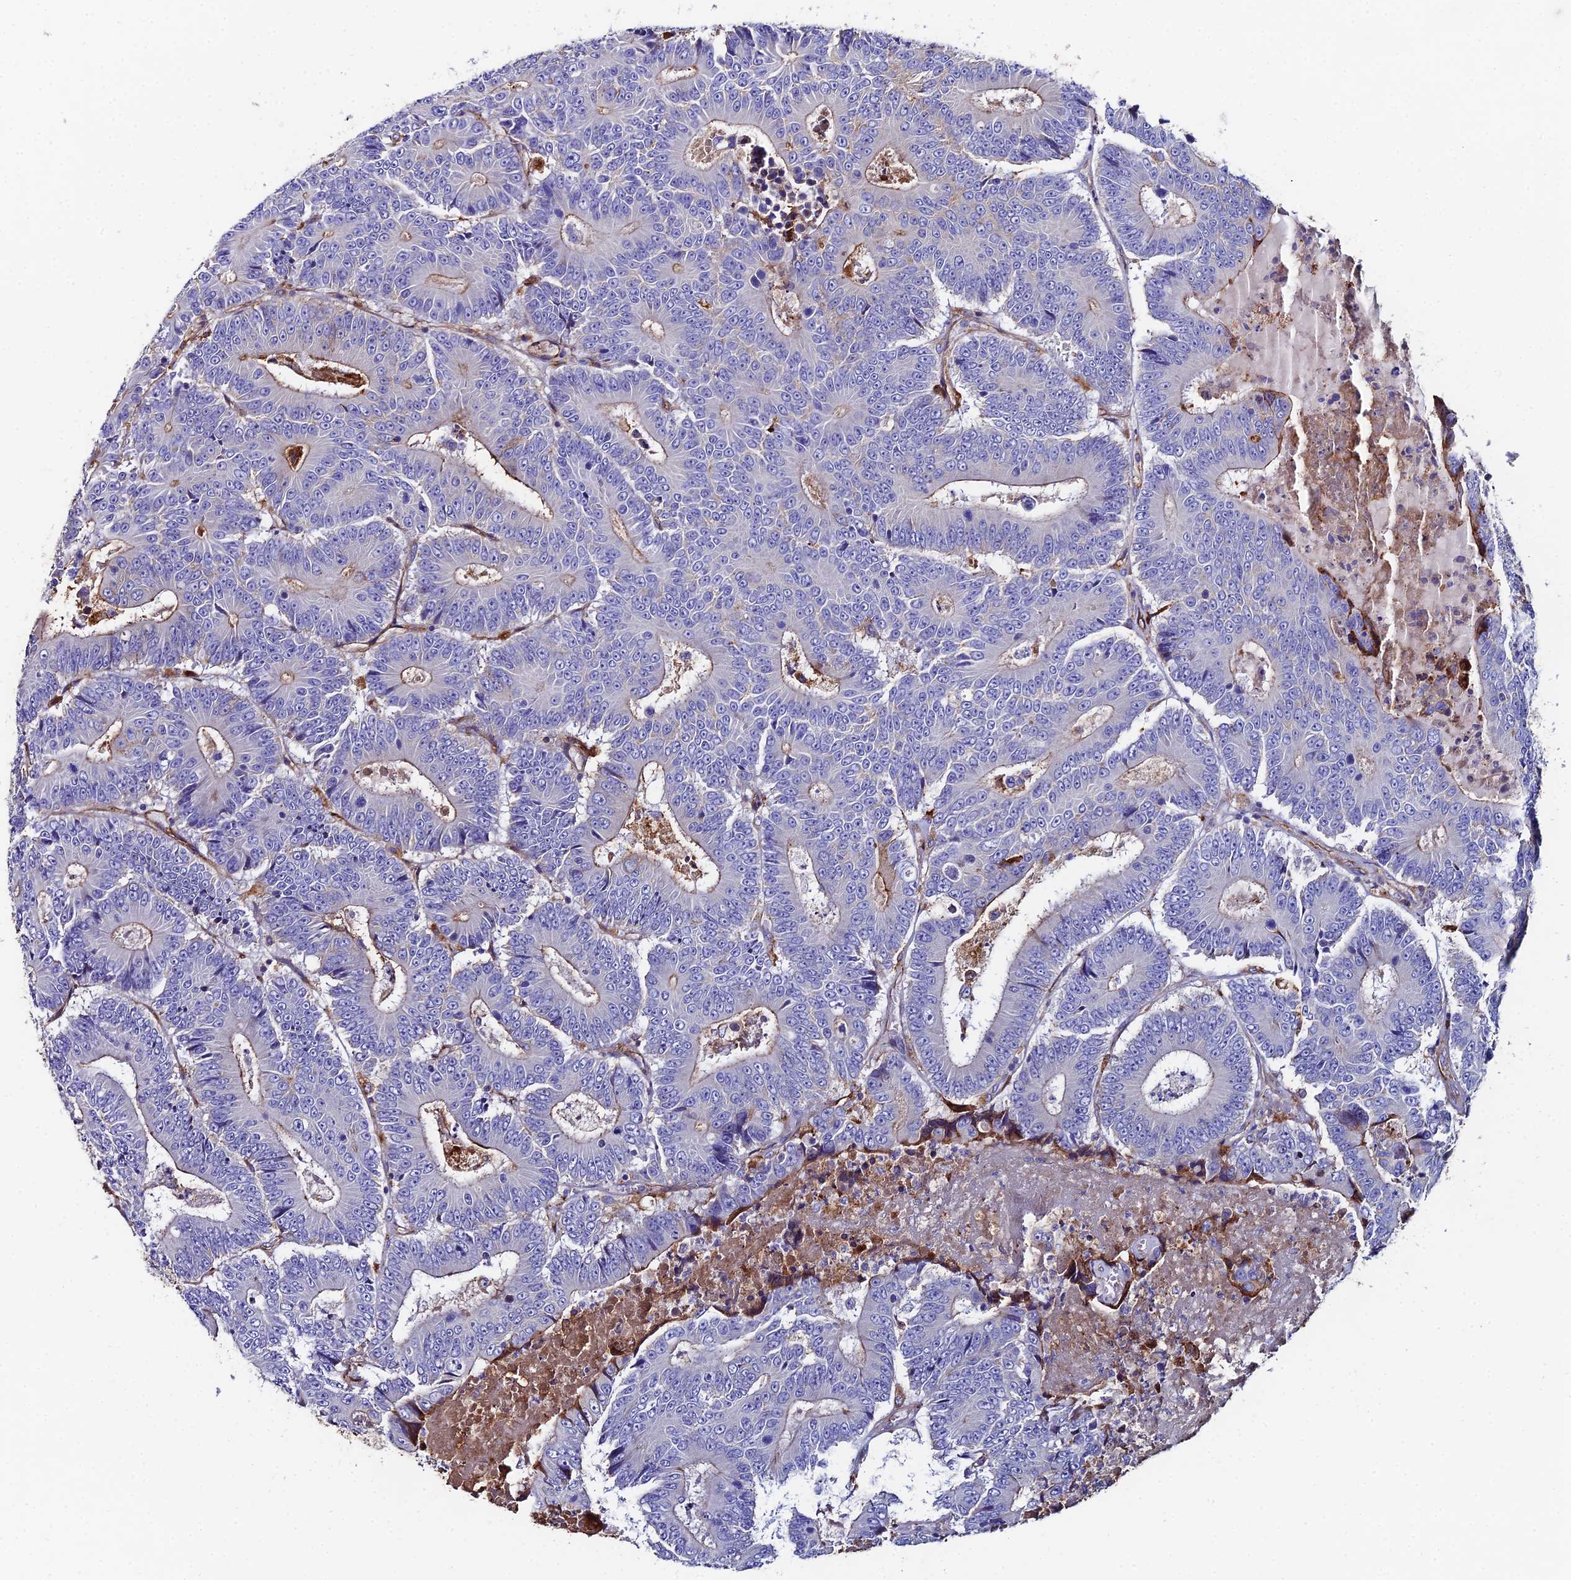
{"staining": {"intensity": "weak", "quantity": "<25%", "location": "cytoplasmic/membranous"}, "tissue": "colorectal cancer", "cell_type": "Tumor cells", "image_type": "cancer", "snomed": [{"axis": "morphology", "description": "Adenocarcinoma, NOS"}, {"axis": "topography", "description": "Colon"}], "caption": "The IHC image has no significant positivity in tumor cells of colorectal cancer tissue. (DAB (3,3'-diaminobenzidine) immunohistochemistry (IHC) with hematoxylin counter stain).", "gene": "C6", "patient": {"sex": "male", "age": 83}}